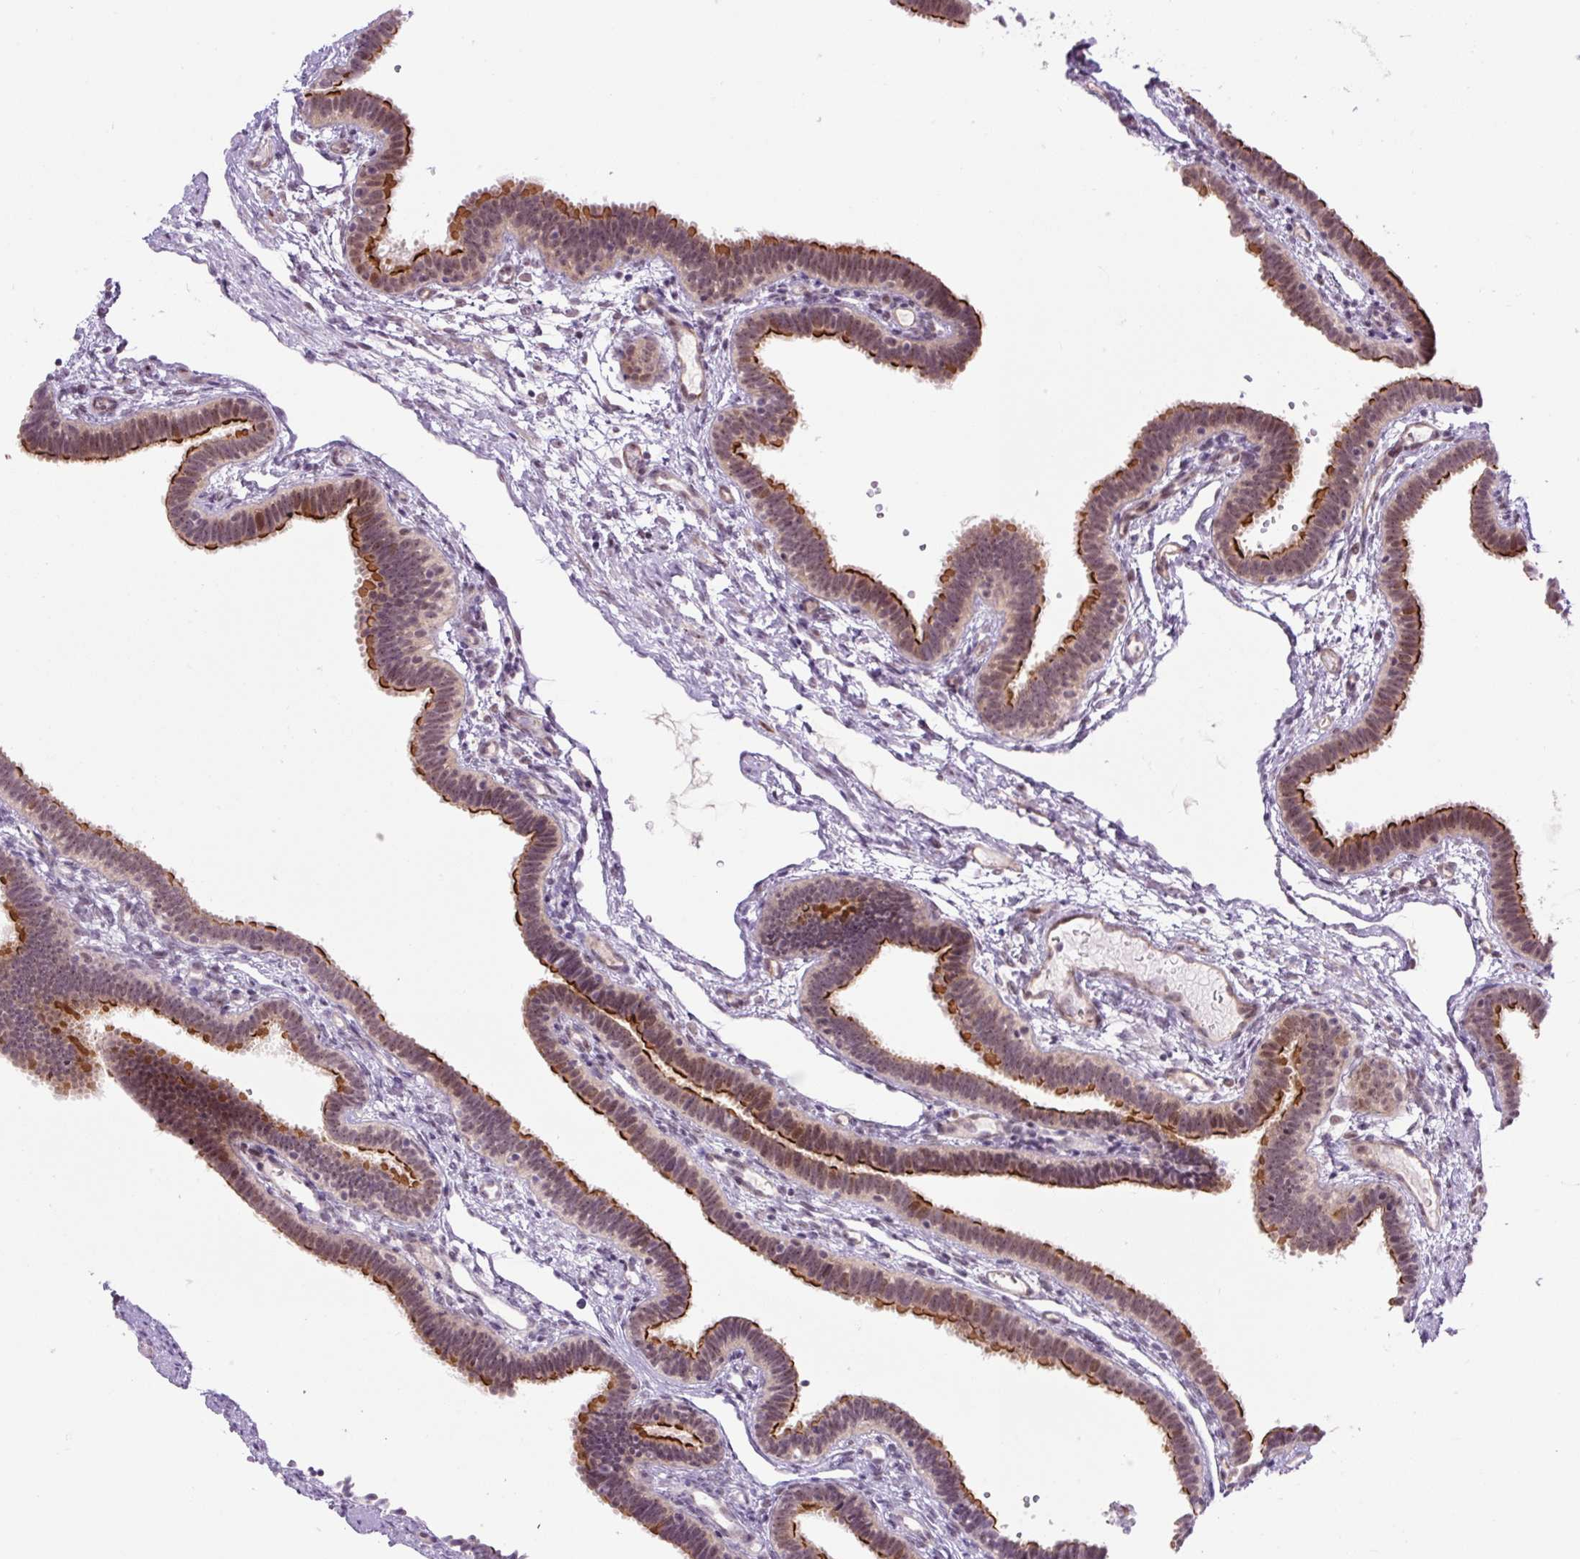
{"staining": {"intensity": "strong", "quantity": "25%-75%", "location": "cytoplasmic/membranous,nuclear"}, "tissue": "fallopian tube", "cell_type": "Glandular cells", "image_type": "normal", "snomed": [{"axis": "morphology", "description": "Normal tissue, NOS"}, {"axis": "topography", "description": "Fallopian tube"}], "caption": "IHC (DAB) staining of benign human fallopian tube shows strong cytoplasmic/membranous,nuclear protein positivity in about 25%-75% of glandular cells.", "gene": "ICE1", "patient": {"sex": "female", "age": 37}}